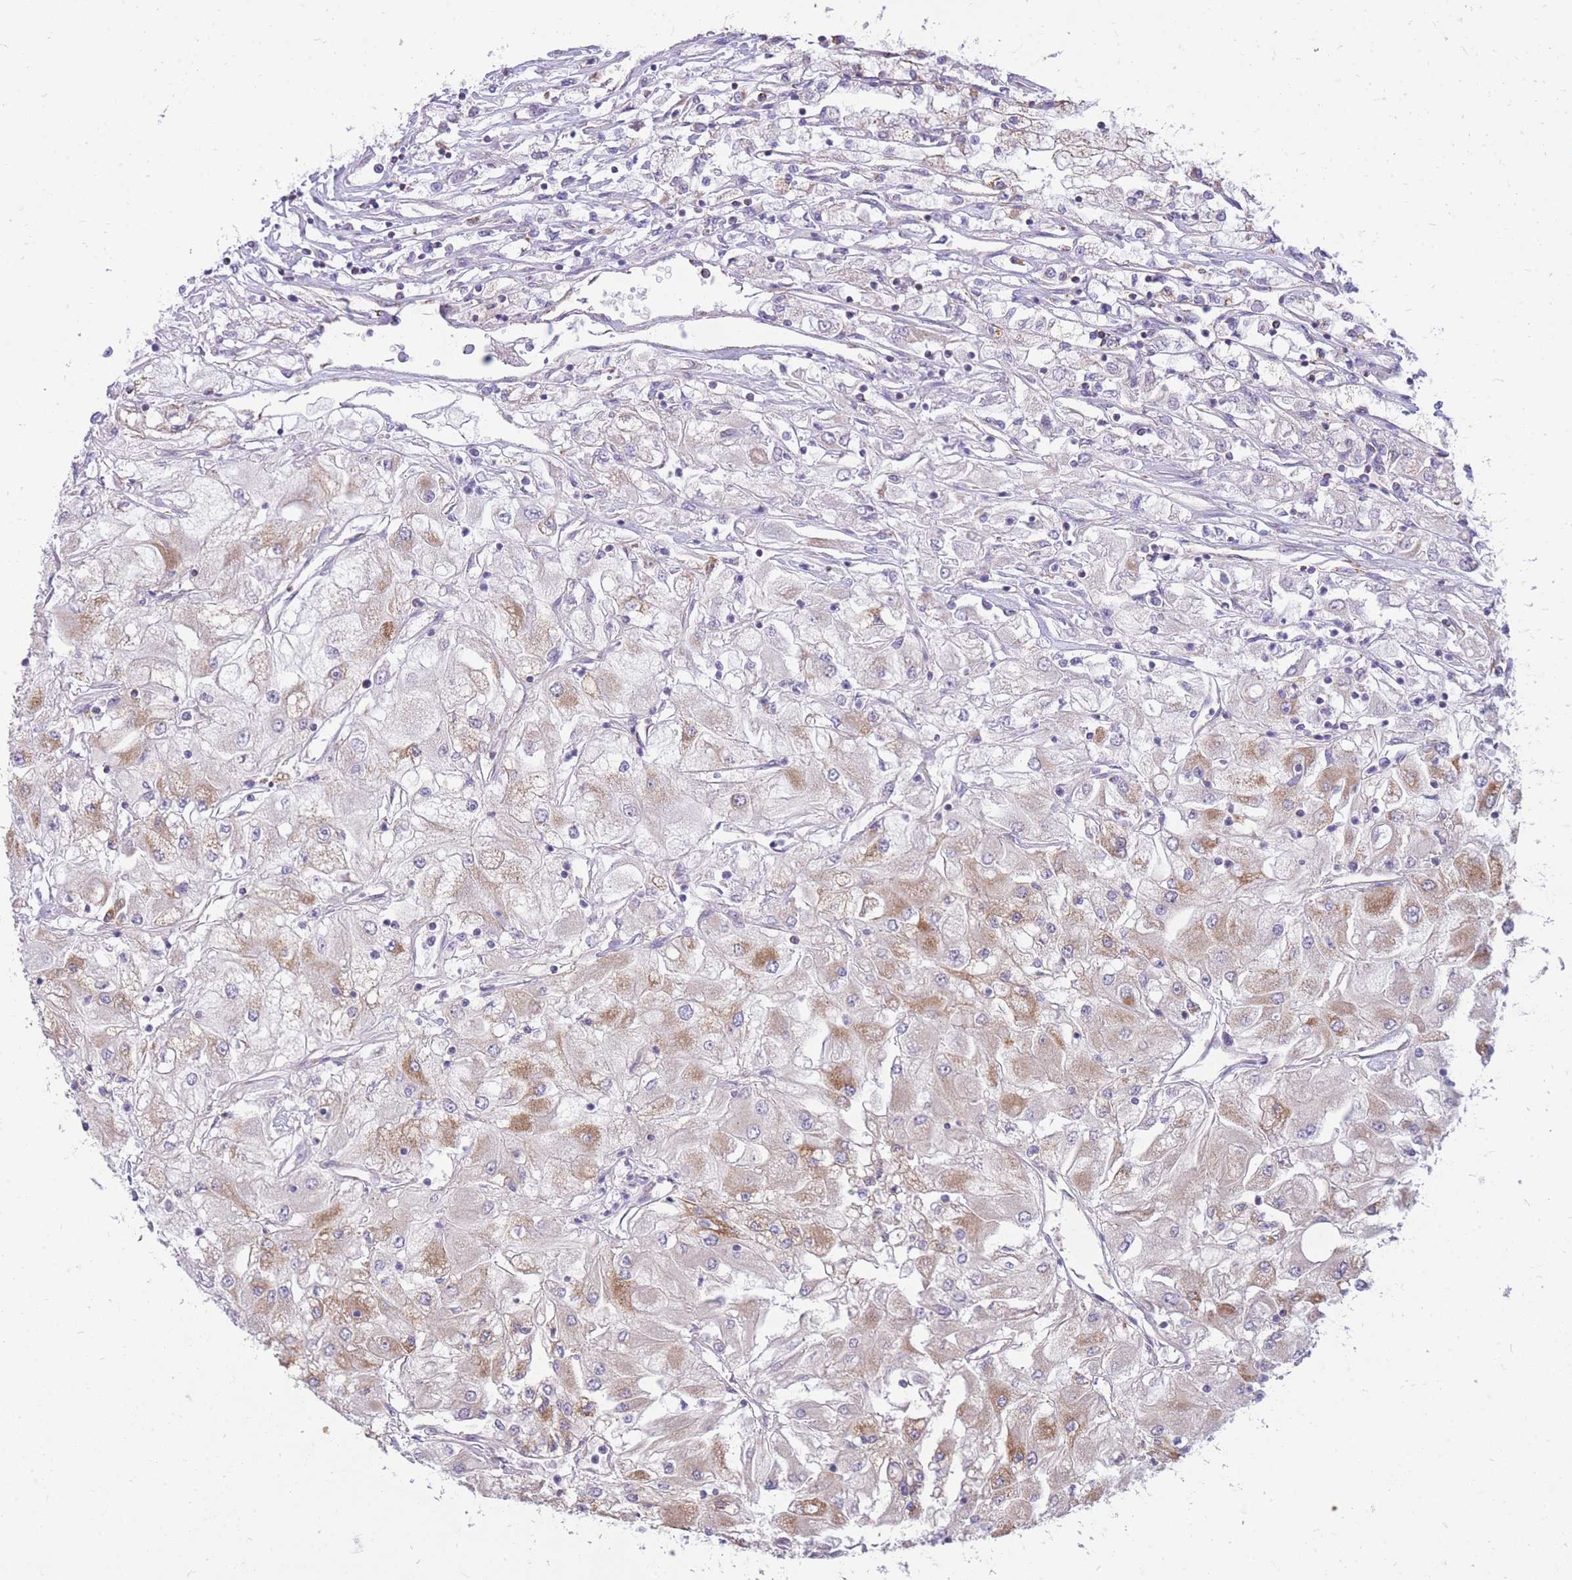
{"staining": {"intensity": "moderate", "quantity": "<25%", "location": "cytoplasmic/membranous"}, "tissue": "renal cancer", "cell_type": "Tumor cells", "image_type": "cancer", "snomed": [{"axis": "morphology", "description": "Adenocarcinoma, NOS"}, {"axis": "topography", "description": "Kidney"}], "caption": "Immunohistochemistry histopathology image of human renal adenocarcinoma stained for a protein (brown), which shows low levels of moderate cytoplasmic/membranous staining in approximately <25% of tumor cells.", "gene": "PCSK1", "patient": {"sex": "male", "age": 80}}